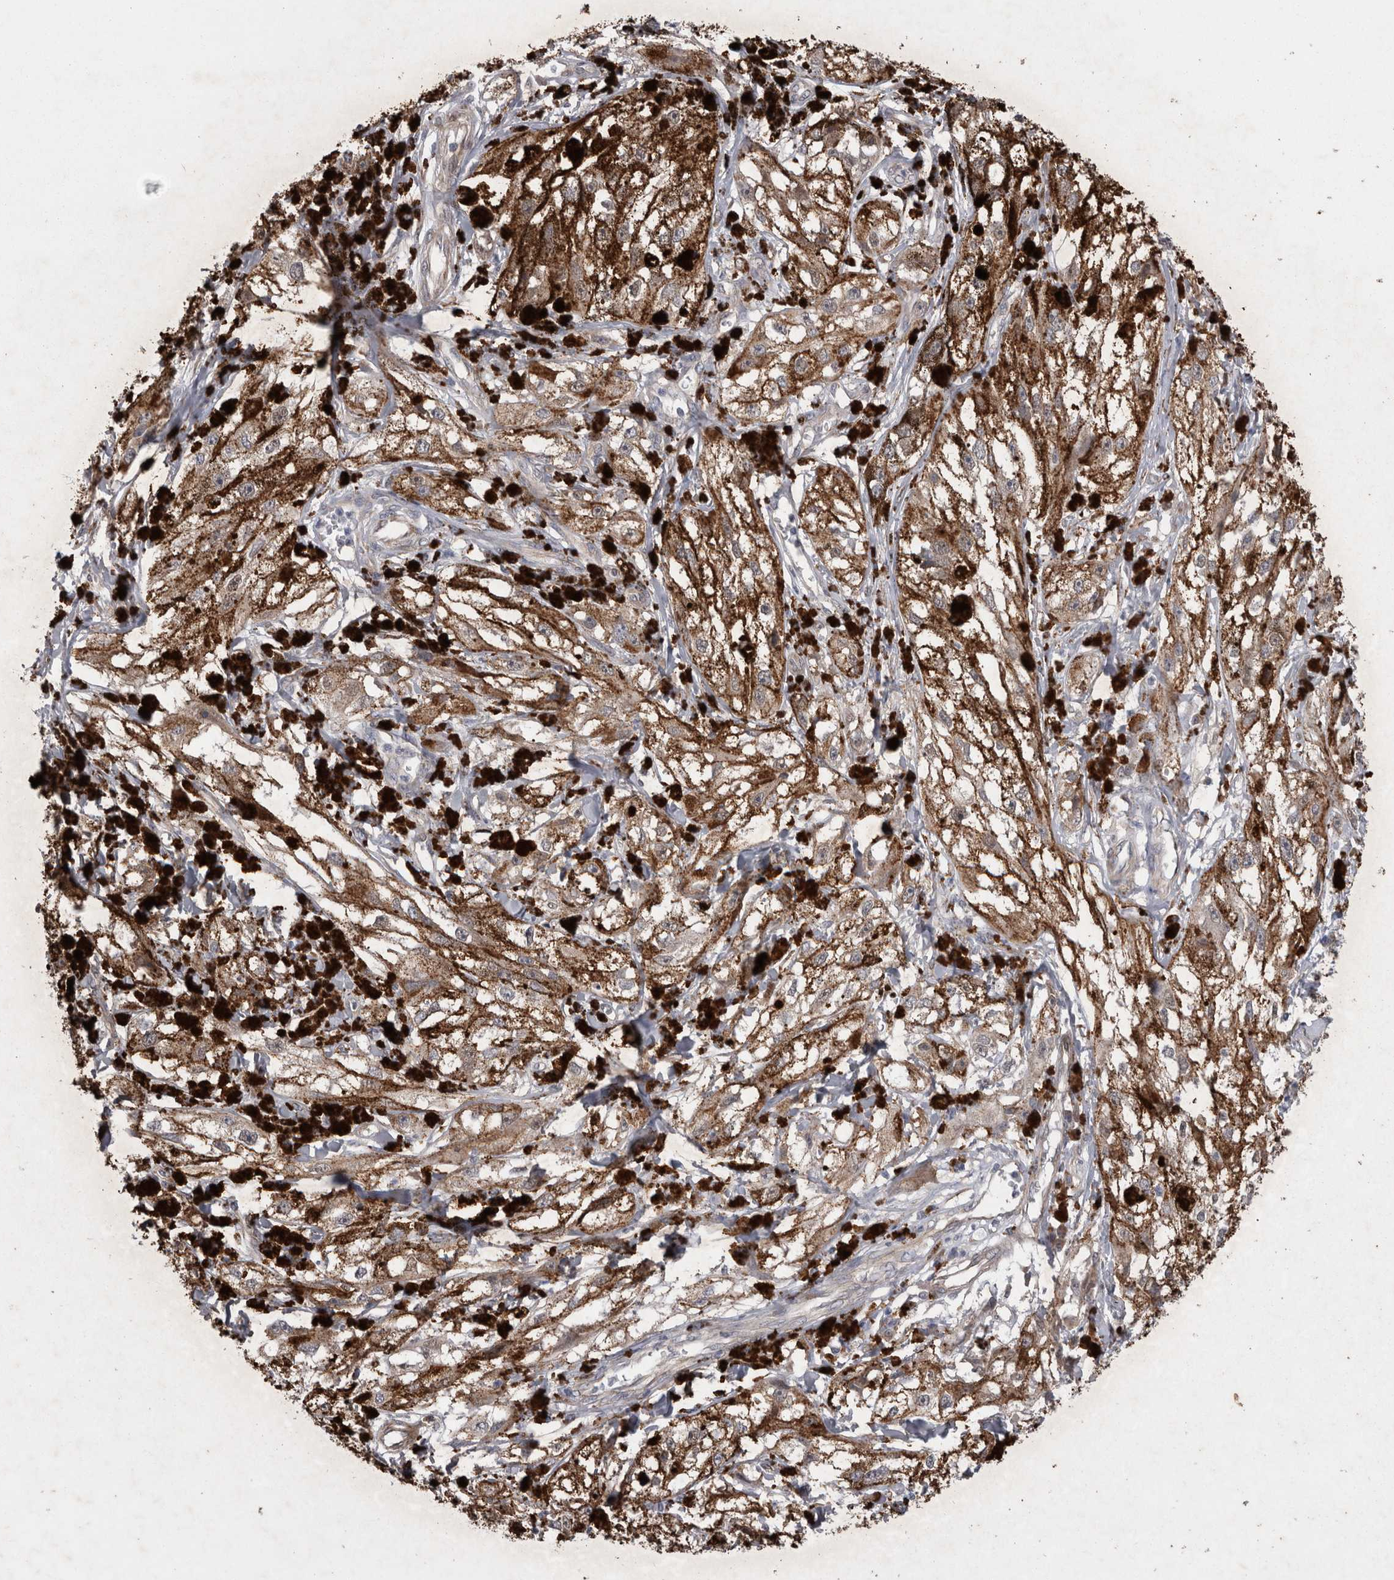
{"staining": {"intensity": "weak", "quantity": ">75%", "location": "cytoplasmic/membranous"}, "tissue": "melanoma", "cell_type": "Tumor cells", "image_type": "cancer", "snomed": [{"axis": "morphology", "description": "Malignant melanoma, NOS"}, {"axis": "topography", "description": "Skin"}], "caption": "Melanoma stained with immunohistochemistry (IHC) reveals weak cytoplasmic/membranous positivity in approximately >75% of tumor cells.", "gene": "DDX6", "patient": {"sex": "male", "age": 88}}